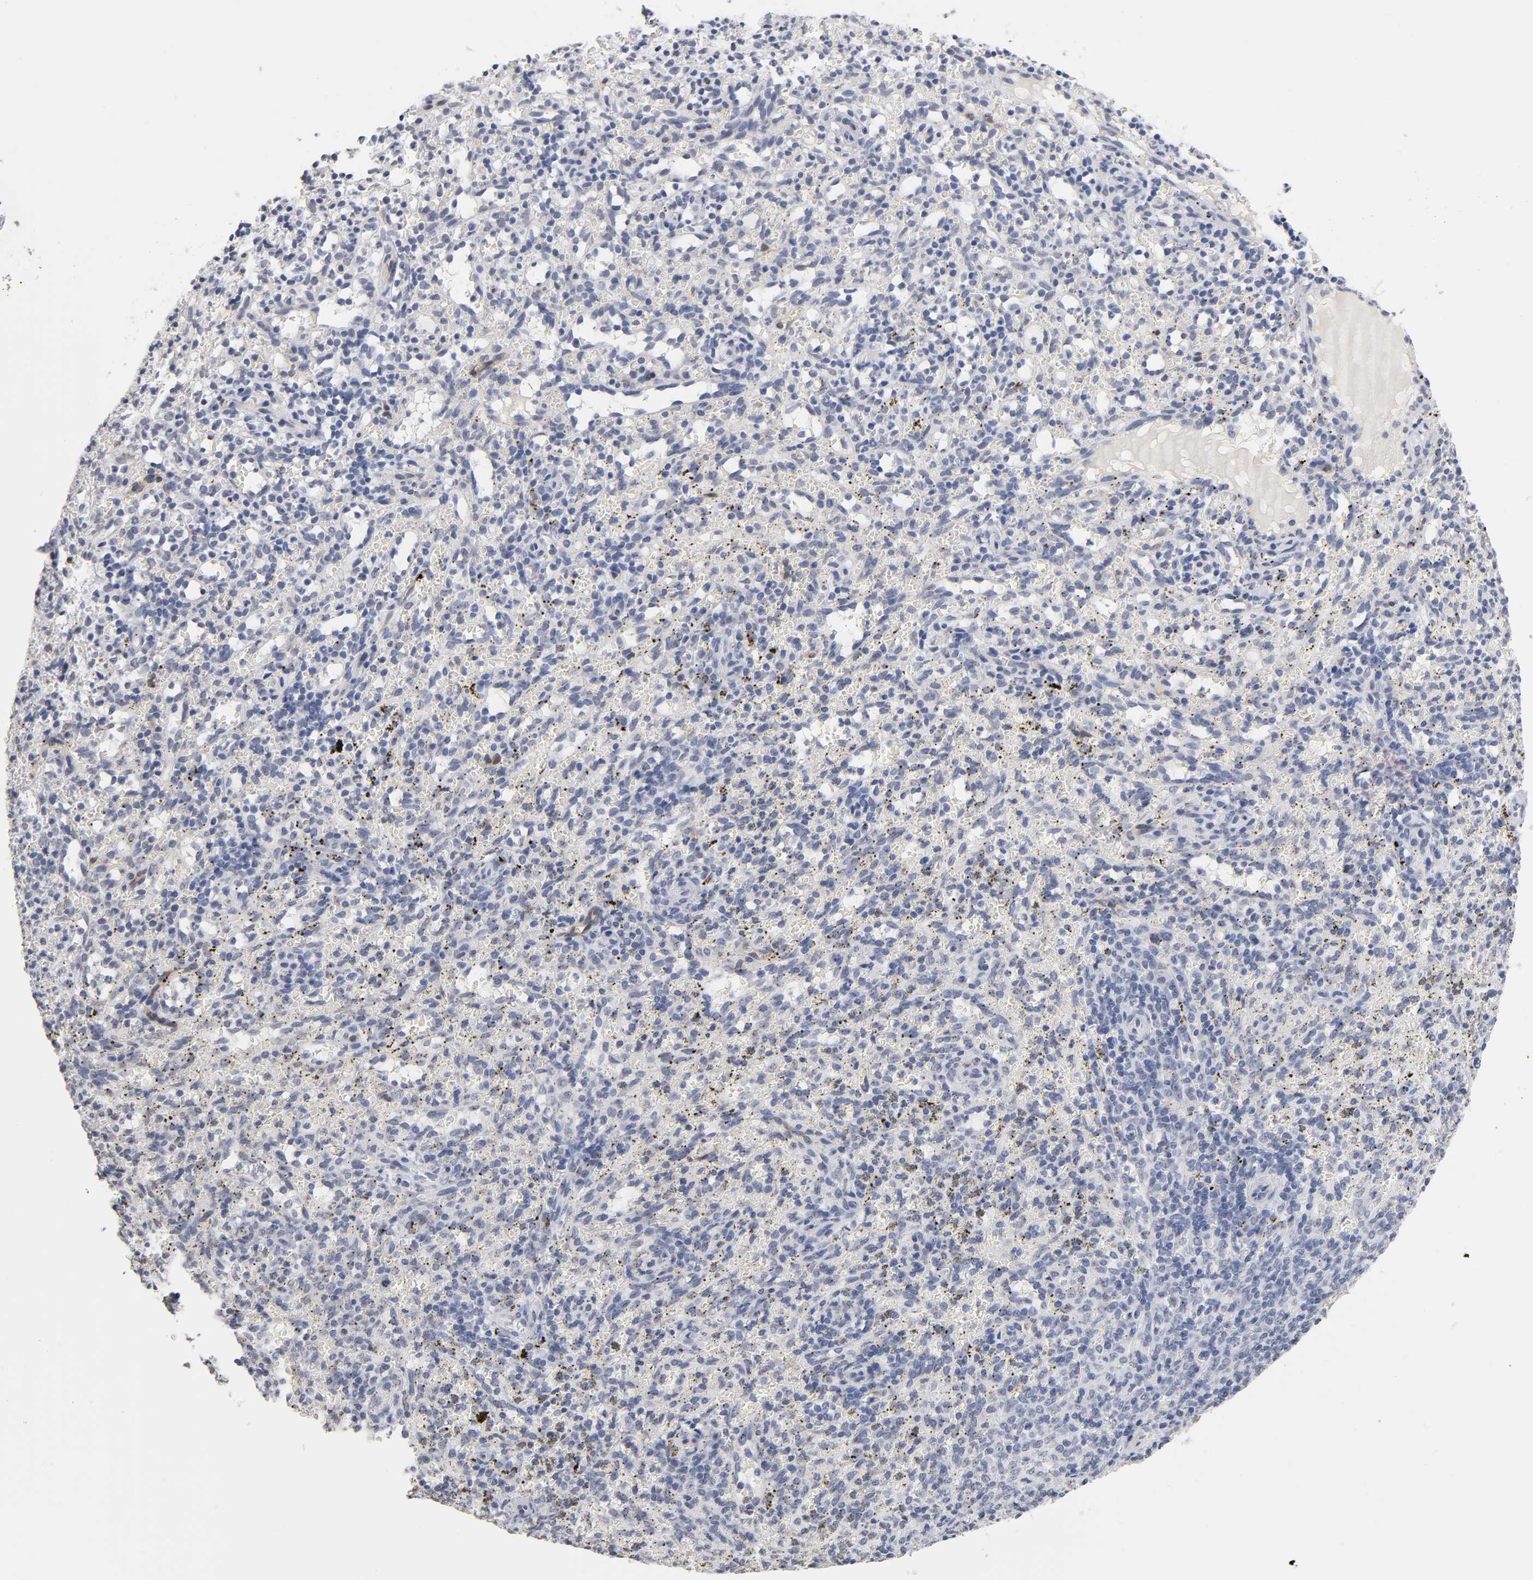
{"staining": {"intensity": "negative", "quantity": "none", "location": "none"}, "tissue": "spleen", "cell_type": "Cells in red pulp", "image_type": "normal", "snomed": [{"axis": "morphology", "description": "Normal tissue, NOS"}, {"axis": "topography", "description": "Spleen"}], "caption": "Cells in red pulp show no significant expression in benign spleen. The staining was performed using DAB (3,3'-diaminobenzidine) to visualize the protein expression in brown, while the nuclei were stained in blue with hematoxylin (Magnification: 20x).", "gene": "CRABP2", "patient": {"sex": "female", "age": 10}}